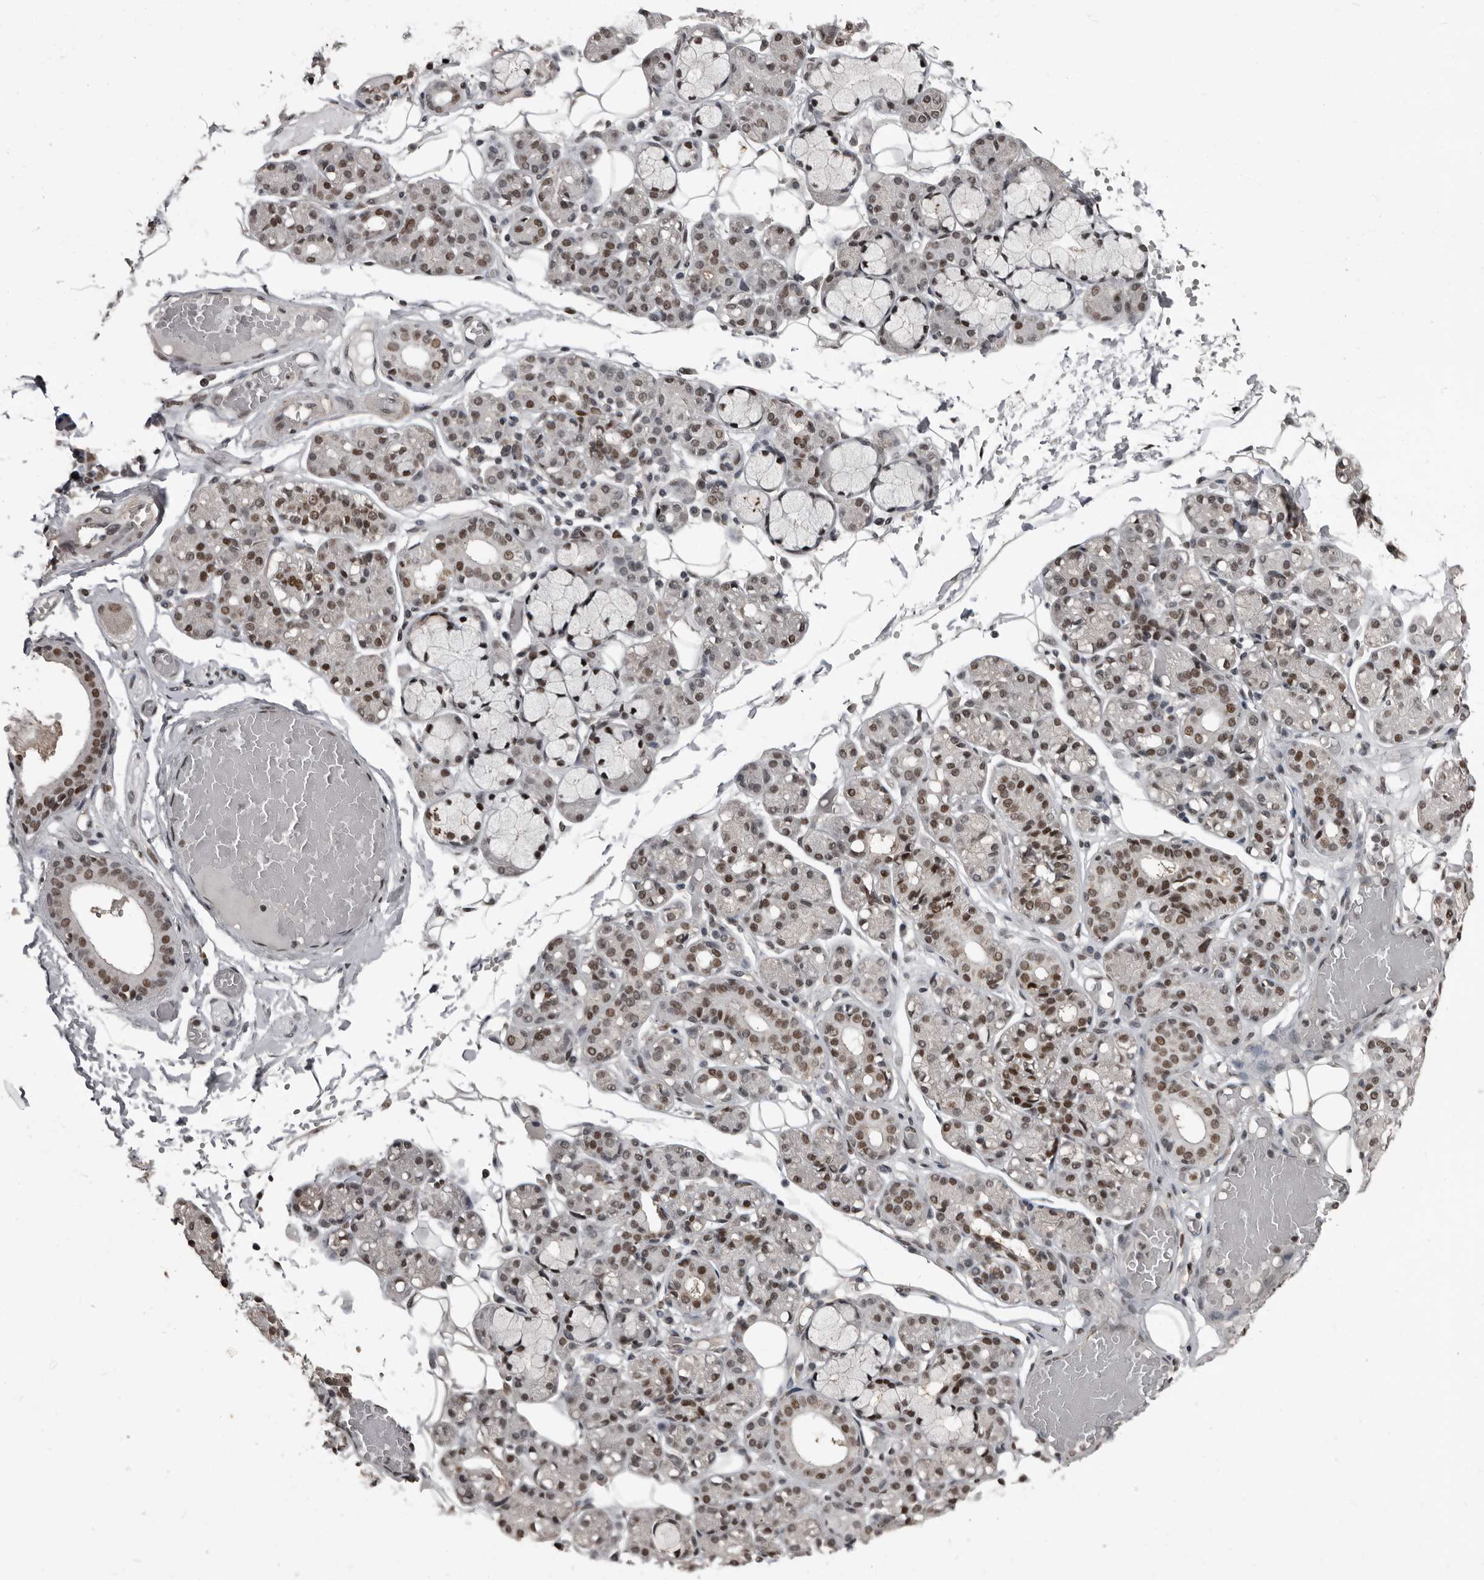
{"staining": {"intensity": "strong", "quantity": ">75%", "location": "nuclear"}, "tissue": "salivary gland", "cell_type": "Glandular cells", "image_type": "normal", "snomed": [{"axis": "morphology", "description": "Normal tissue, NOS"}, {"axis": "topography", "description": "Salivary gland"}], "caption": "This photomicrograph reveals unremarkable salivary gland stained with immunohistochemistry to label a protein in brown. The nuclear of glandular cells show strong positivity for the protein. Nuclei are counter-stained blue.", "gene": "CHD1L", "patient": {"sex": "male", "age": 63}}